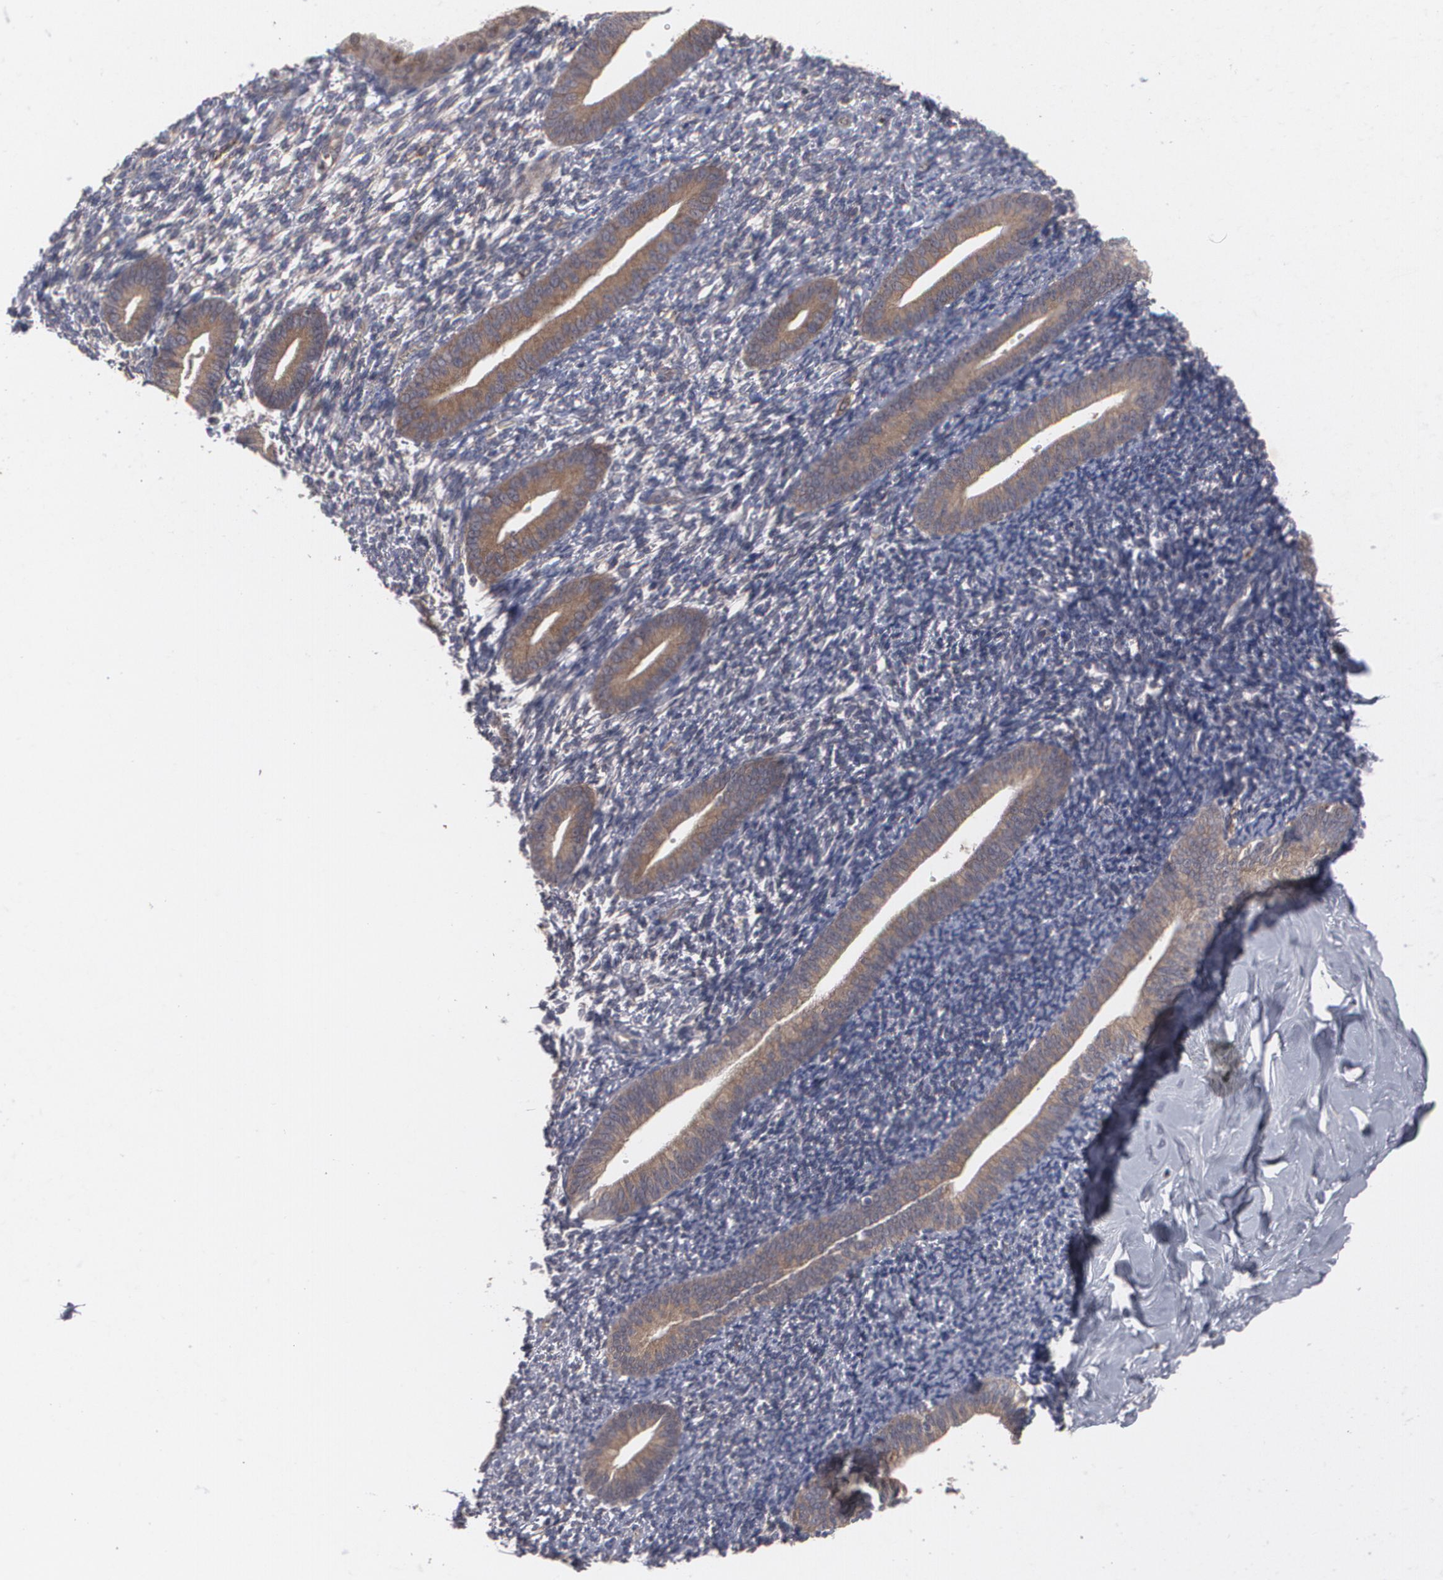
{"staining": {"intensity": "negative", "quantity": "none", "location": "none"}, "tissue": "endometrium", "cell_type": "Cells in endometrial stroma", "image_type": "normal", "snomed": [{"axis": "morphology", "description": "Normal tissue, NOS"}, {"axis": "topography", "description": "Smooth muscle"}, {"axis": "topography", "description": "Endometrium"}], "caption": "Immunohistochemical staining of normal human endometrium demonstrates no significant expression in cells in endometrial stroma.", "gene": "HTT", "patient": {"sex": "female", "age": 57}}